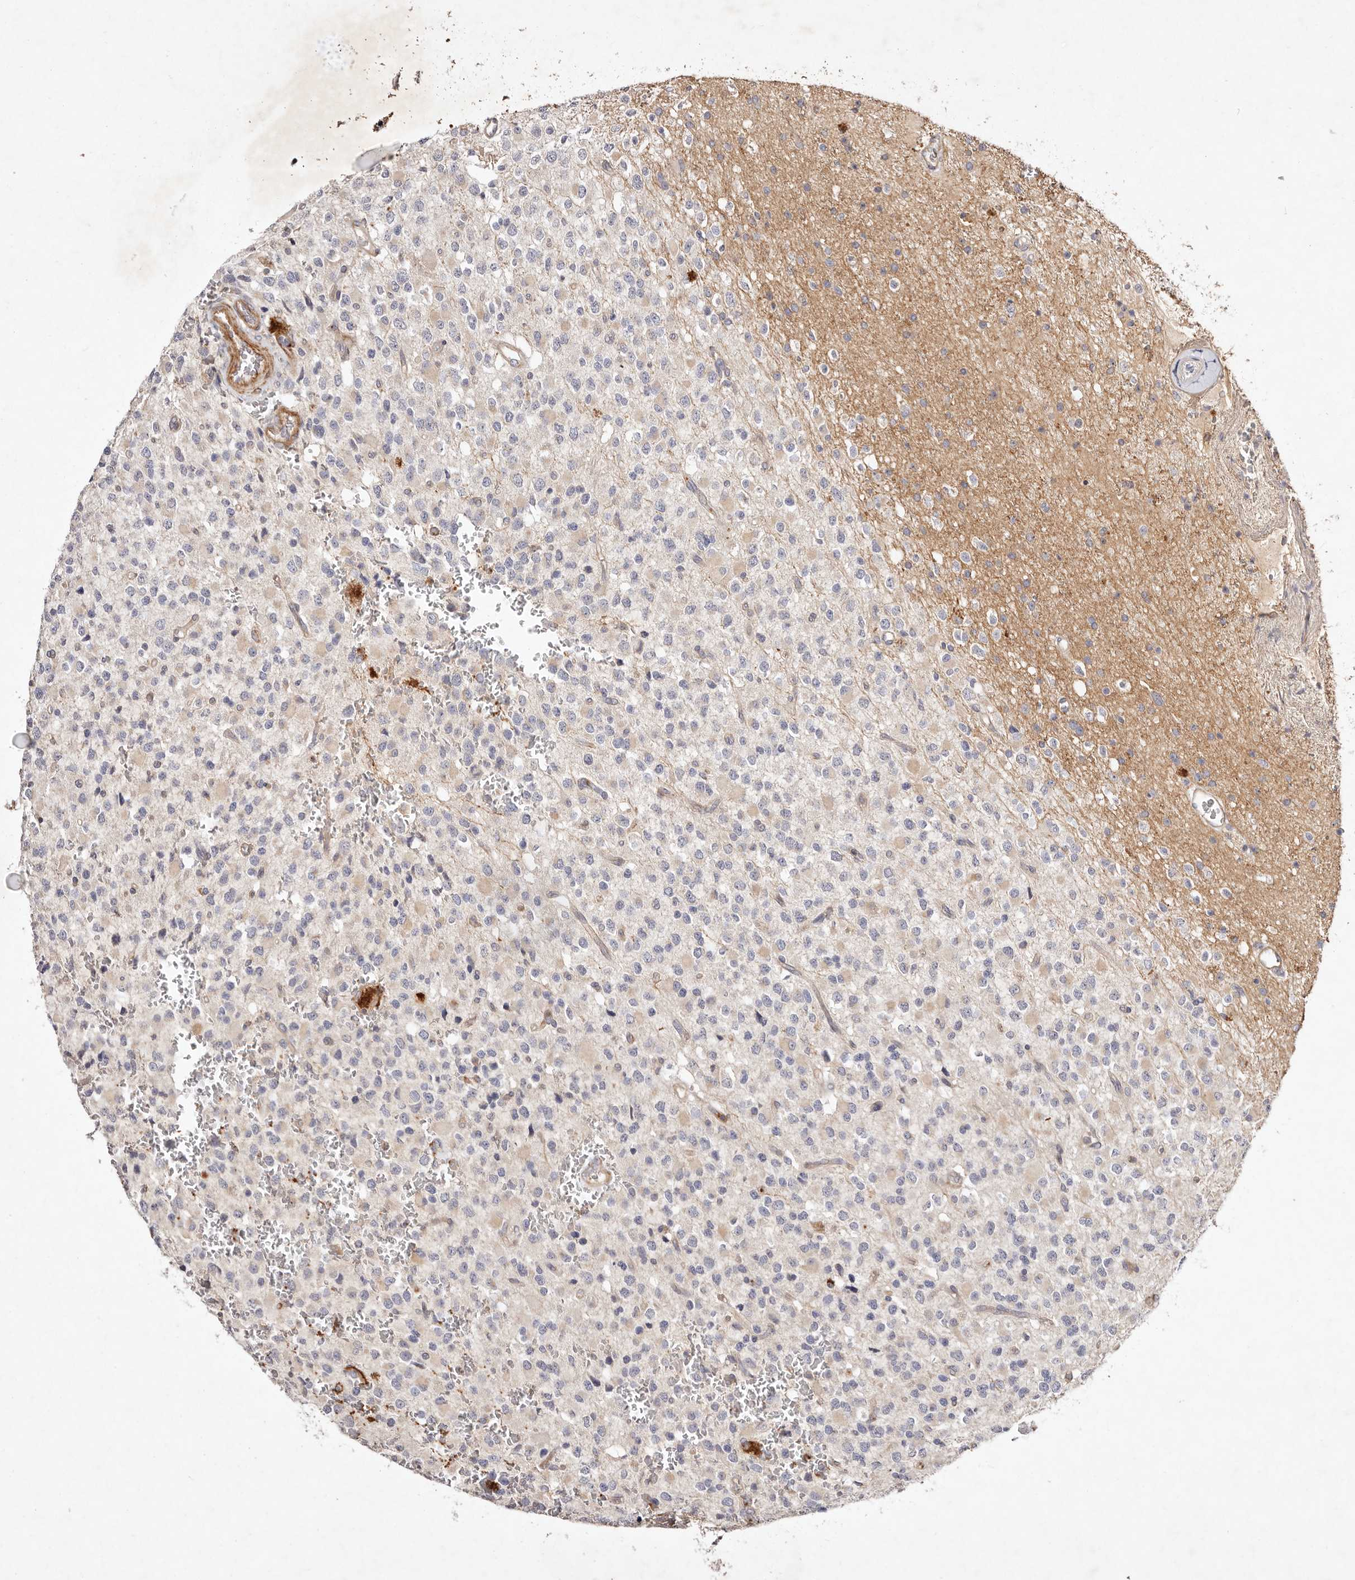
{"staining": {"intensity": "negative", "quantity": "none", "location": "none"}, "tissue": "glioma", "cell_type": "Tumor cells", "image_type": "cancer", "snomed": [{"axis": "morphology", "description": "Glioma, malignant, High grade"}, {"axis": "topography", "description": "Brain"}], "caption": "A high-resolution photomicrograph shows IHC staining of malignant glioma (high-grade), which displays no significant staining in tumor cells. (DAB (3,3'-diaminobenzidine) IHC with hematoxylin counter stain).", "gene": "MTMR11", "patient": {"sex": "male", "age": 34}}